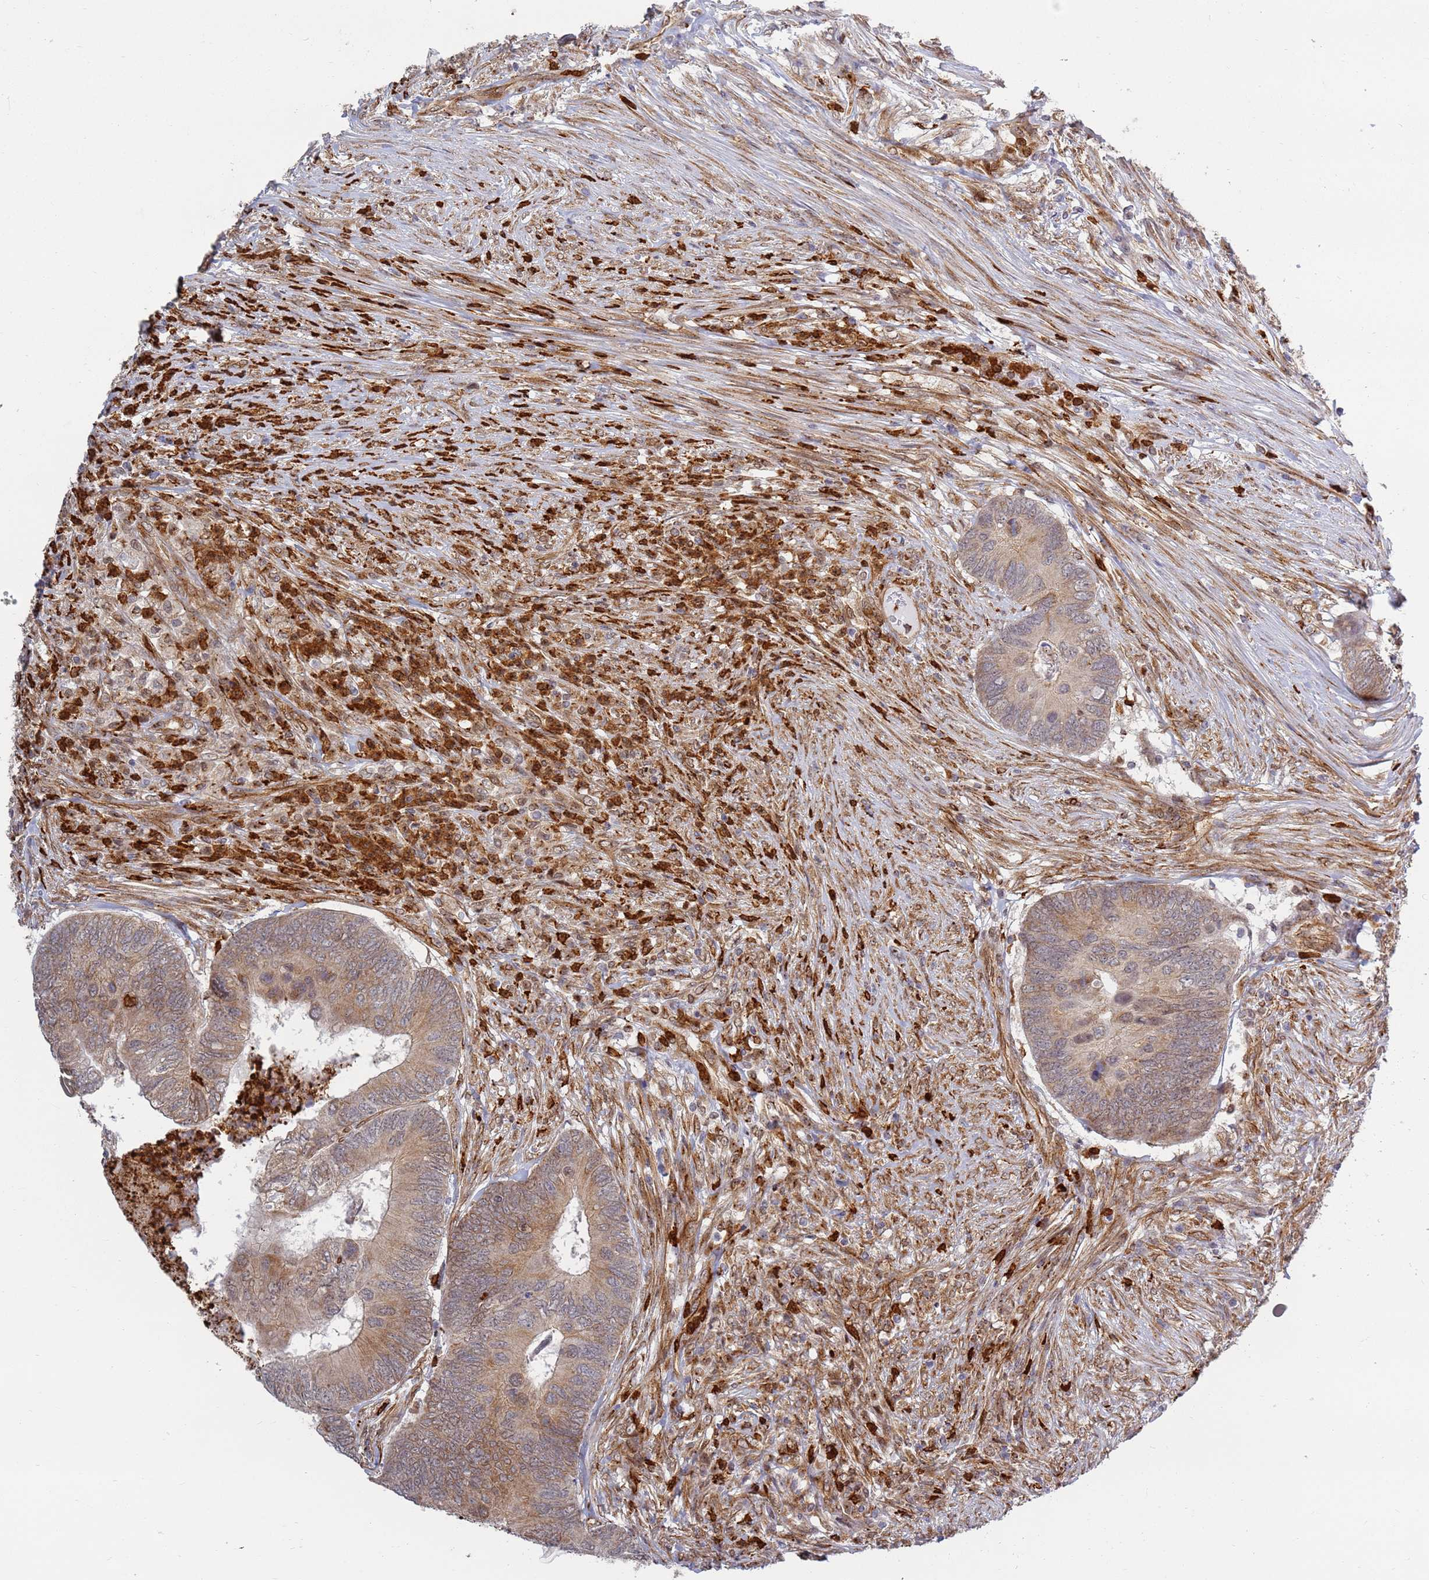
{"staining": {"intensity": "moderate", "quantity": ">75%", "location": "cytoplasmic/membranous"}, "tissue": "colorectal cancer", "cell_type": "Tumor cells", "image_type": "cancer", "snomed": [{"axis": "morphology", "description": "Adenocarcinoma, NOS"}, {"axis": "topography", "description": "Colon"}], "caption": "This is a histology image of IHC staining of colorectal adenocarcinoma, which shows moderate staining in the cytoplasmic/membranous of tumor cells.", "gene": "CEP170", "patient": {"sex": "female", "age": 67}}